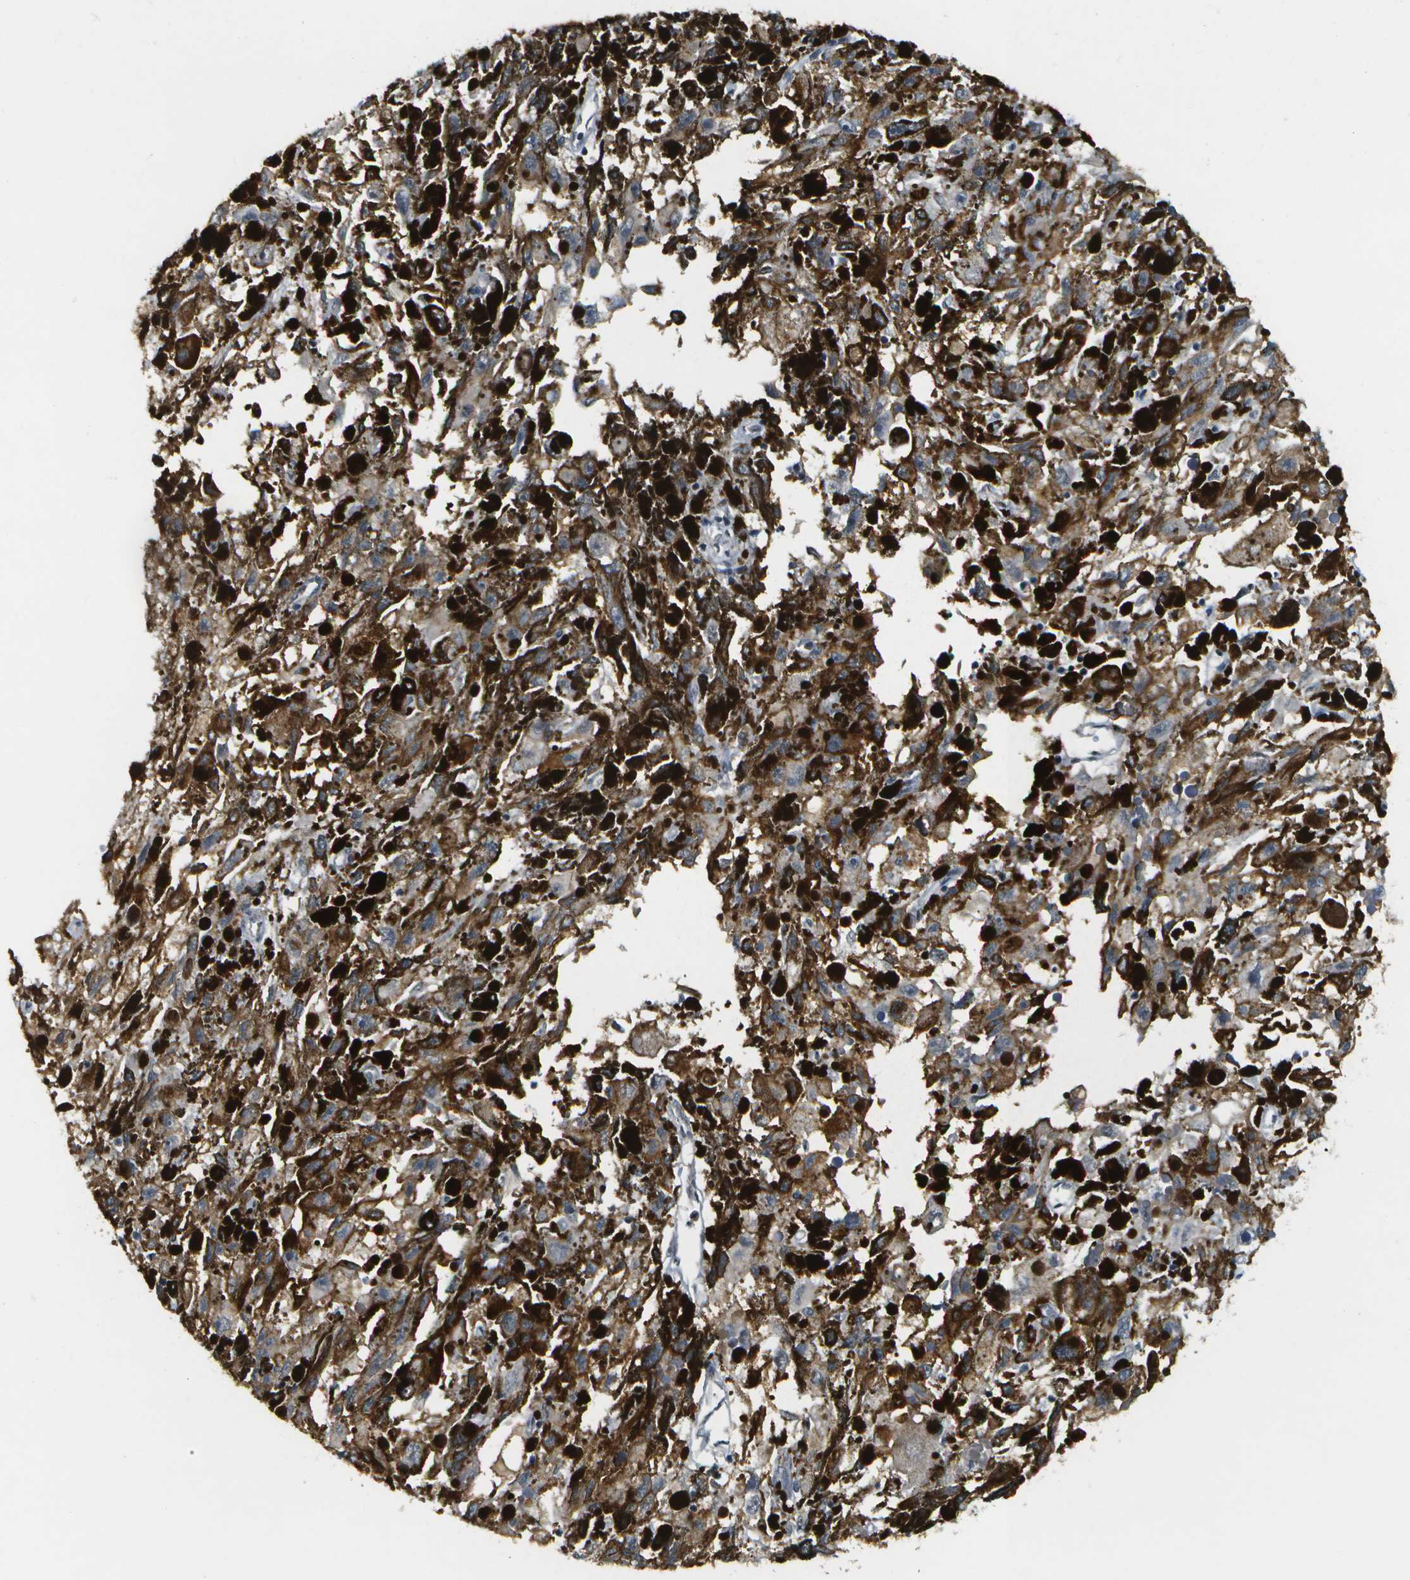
{"staining": {"intensity": "weak", "quantity": "25%-75%", "location": "cytoplasmic/membranous"}, "tissue": "melanoma", "cell_type": "Tumor cells", "image_type": "cancer", "snomed": [{"axis": "morphology", "description": "Malignant melanoma, NOS"}, {"axis": "topography", "description": "Skin"}], "caption": "Immunohistochemistry (IHC) micrograph of neoplastic tissue: melanoma stained using IHC shows low levels of weak protein expression localized specifically in the cytoplasmic/membranous of tumor cells, appearing as a cytoplasmic/membranous brown color.", "gene": "IRF7", "patient": {"sex": "female", "age": 104}}